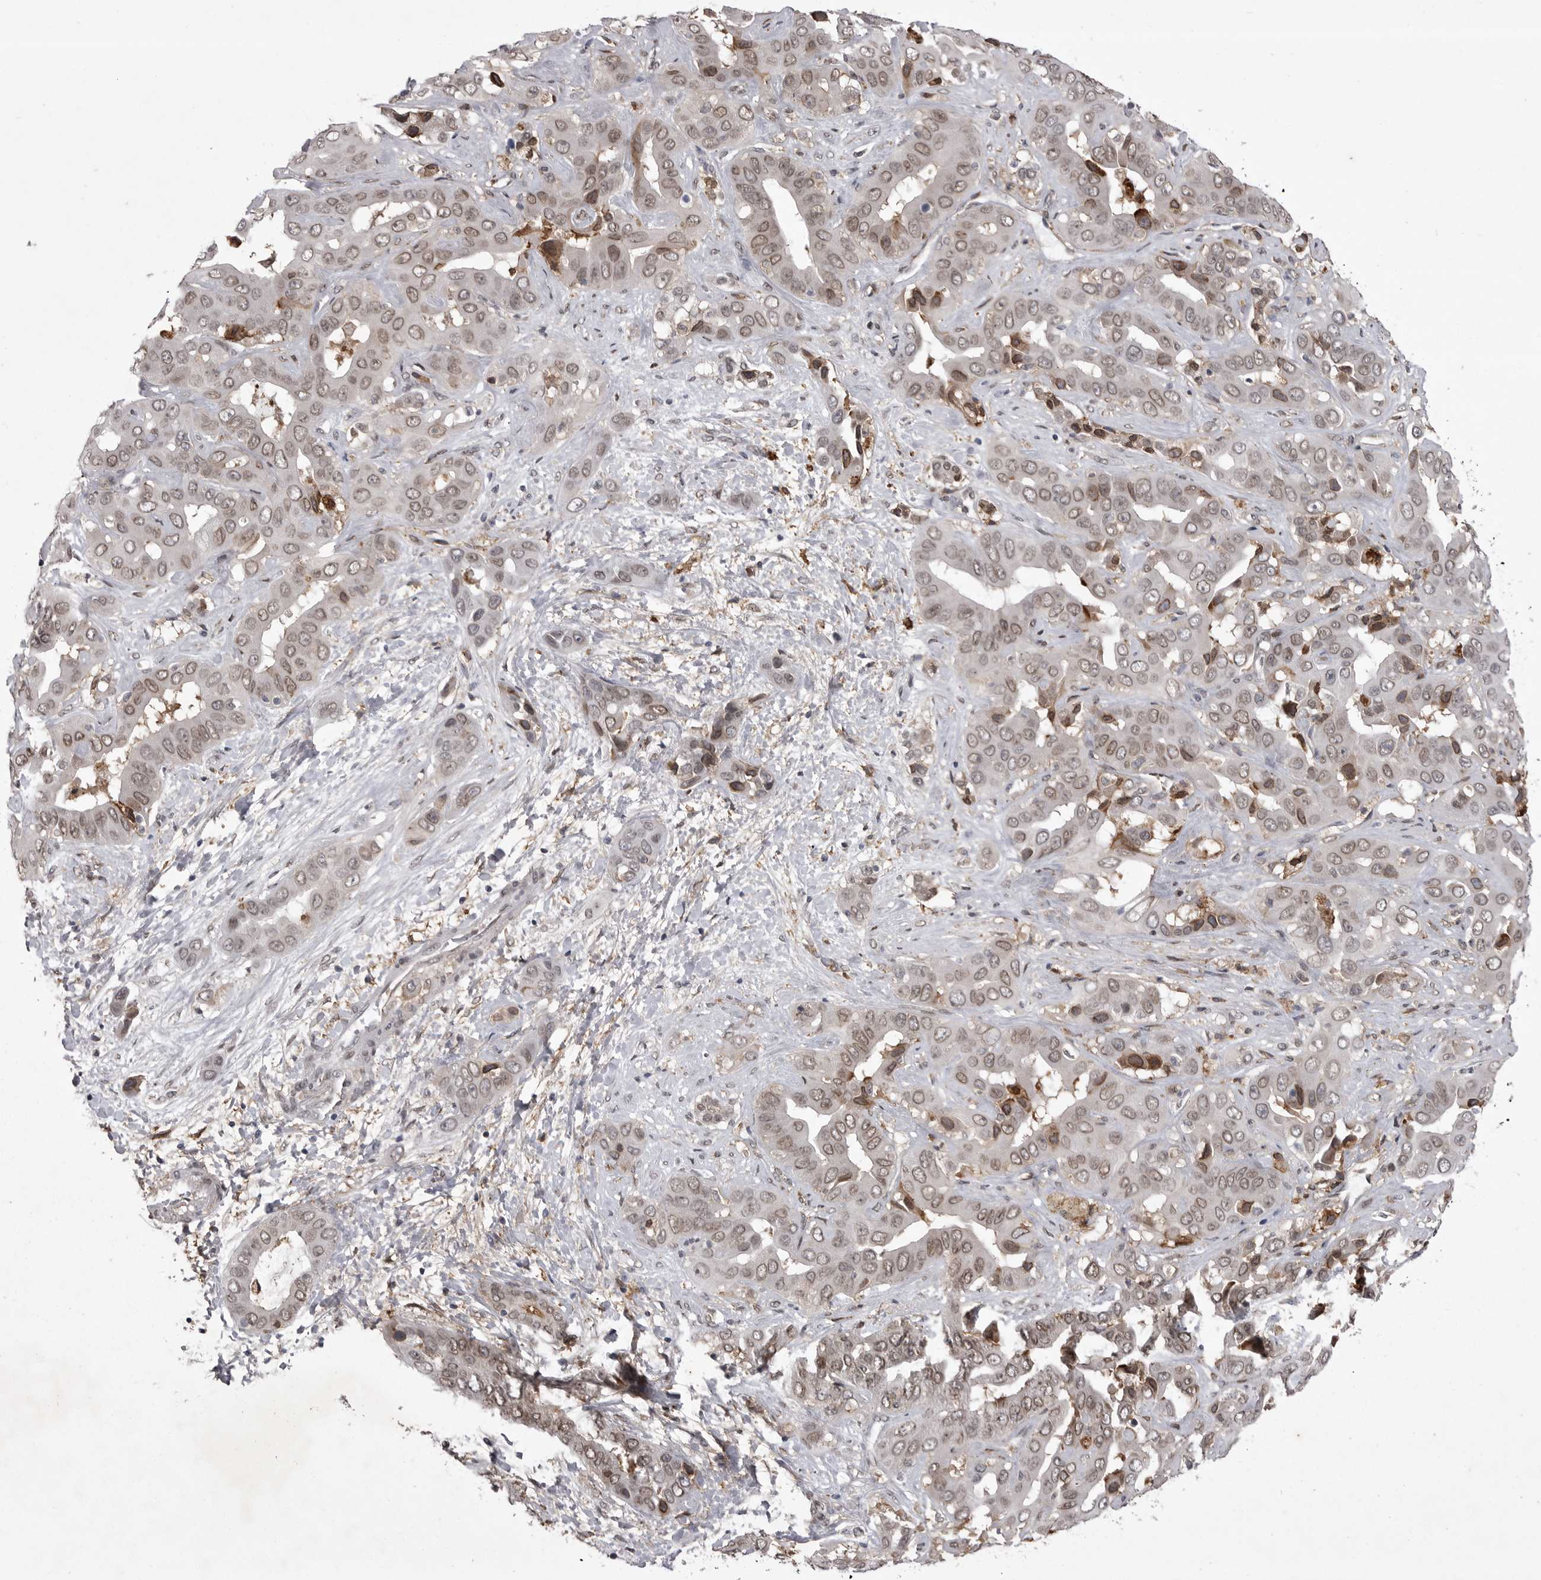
{"staining": {"intensity": "weak", "quantity": ">75%", "location": "nuclear"}, "tissue": "liver cancer", "cell_type": "Tumor cells", "image_type": "cancer", "snomed": [{"axis": "morphology", "description": "Cholangiocarcinoma"}, {"axis": "topography", "description": "Liver"}], "caption": "This micrograph shows liver cholangiocarcinoma stained with IHC to label a protein in brown. The nuclear of tumor cells show weak positivity for the protein. Nuclei are counter-stained blue.", "gene": "ABL1", "patient": {"sex": "female", "age": 52}}